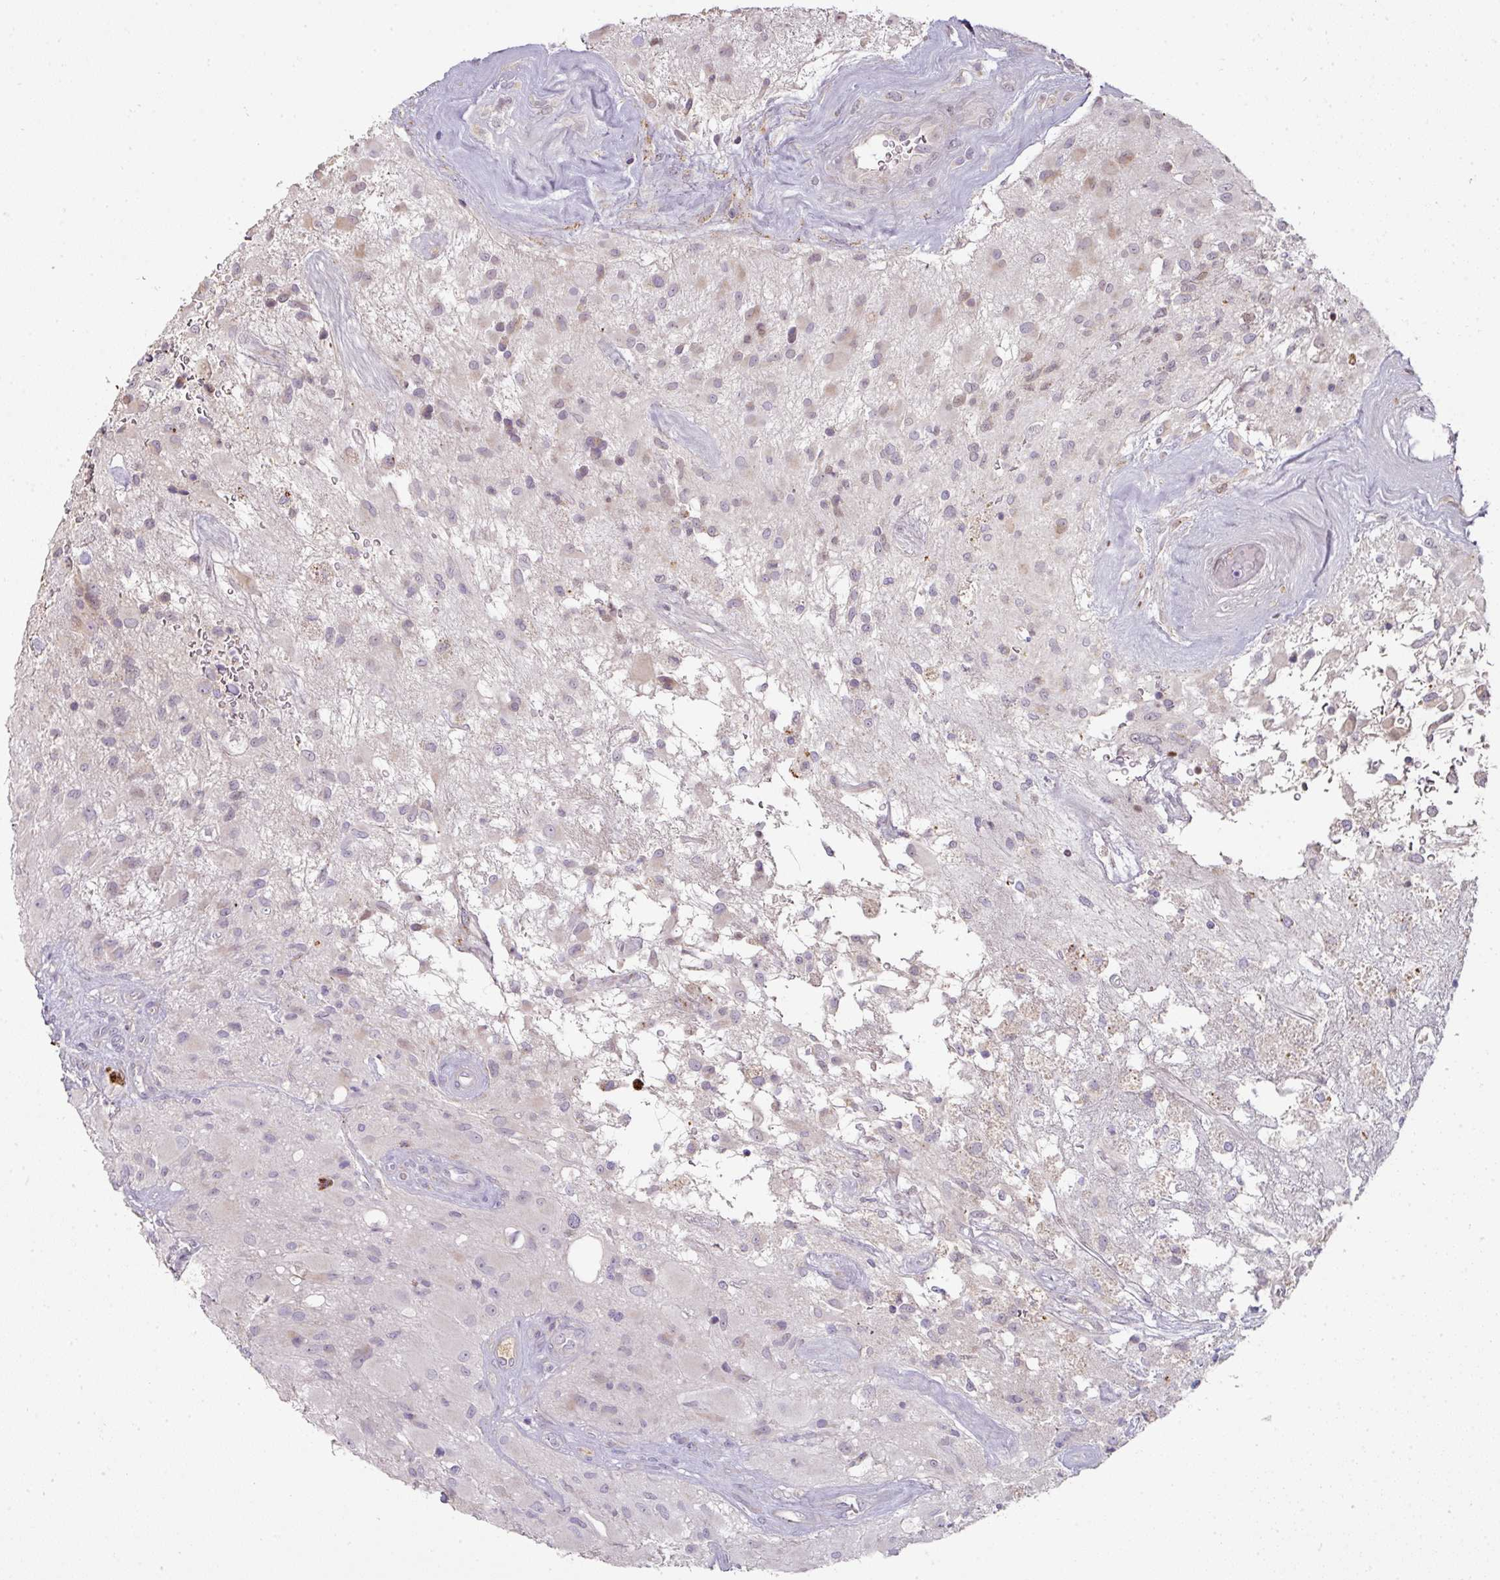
{"staining": {"intensity": "negative", "quantity": "none", "location": "none"}, "tissue": "glioma", "cell_type": "Tumor cells", "image_type": "cancer", "snomed": [{"axis": "morphology", "description": "Glioma, malignant, High grade"}, {"axis": "topography", "description": "Brain"}], "caption": "IHC histopathology image of human glioma stained for a protein (brown), which demonstrates no expression in tumor cells.", "gene": "CCZ1", "patient": {"sex": "female", "age": 67}}